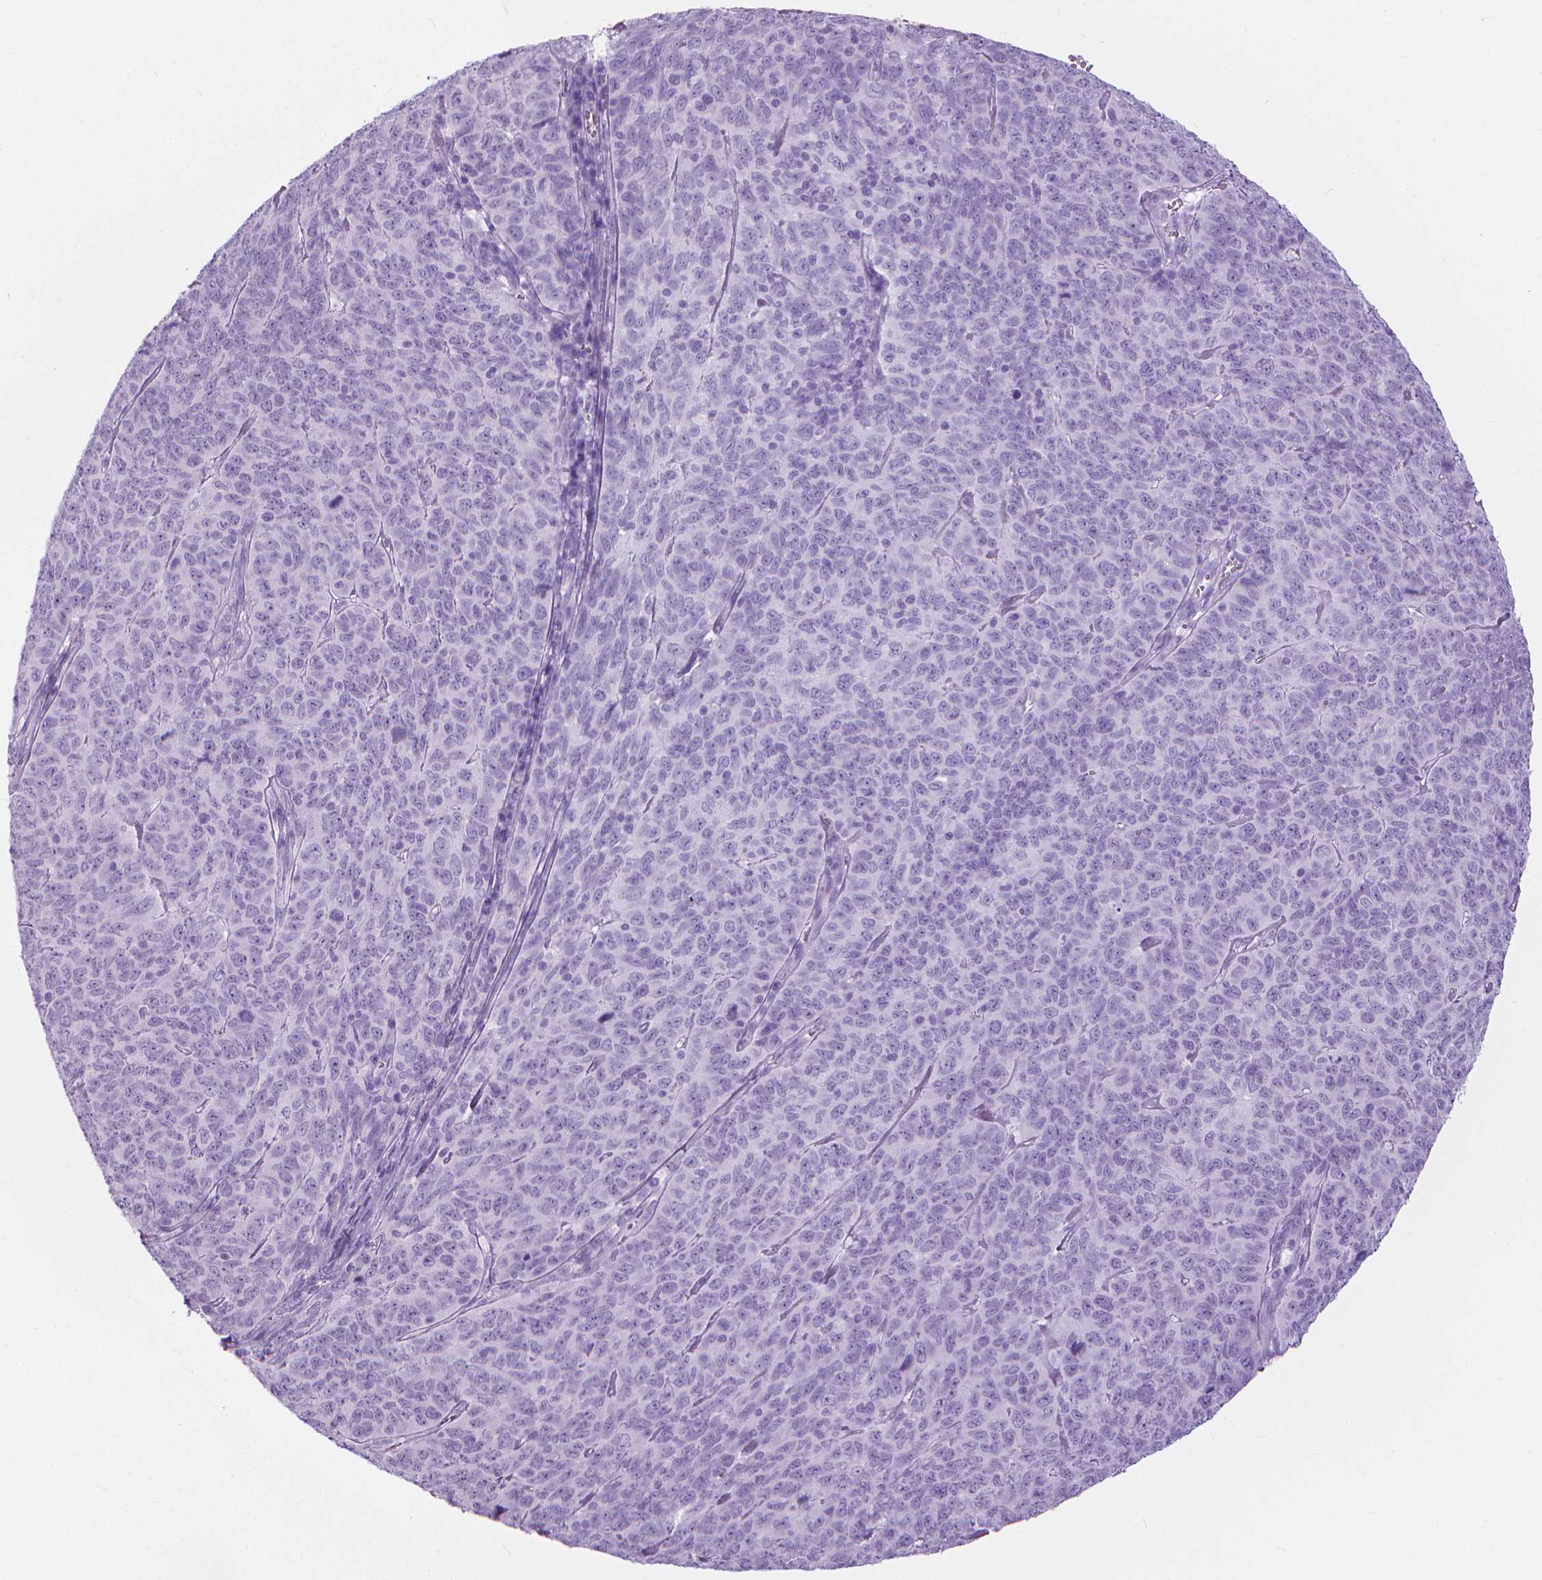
{"staining": {"intensity": "negative", "quantity": "none", "location": "none"}, "tissue": "skin cancer", "cell_type": "Tumor cells", "image_type": "cancer", "snomed": [{"axis": "morphology", "description": "Squamous cell carcinoma, NOS"}, {"axis": "topography", "description": "Skin"}, {"axis": "topography", "description": "Anal"}], "caption": "Histopathology image shows no significant protein expression in tumor cells of skin squamous cell carcinoma.", "gene": "HTR2B", "patient": {"sex": "female", "age": 51}}